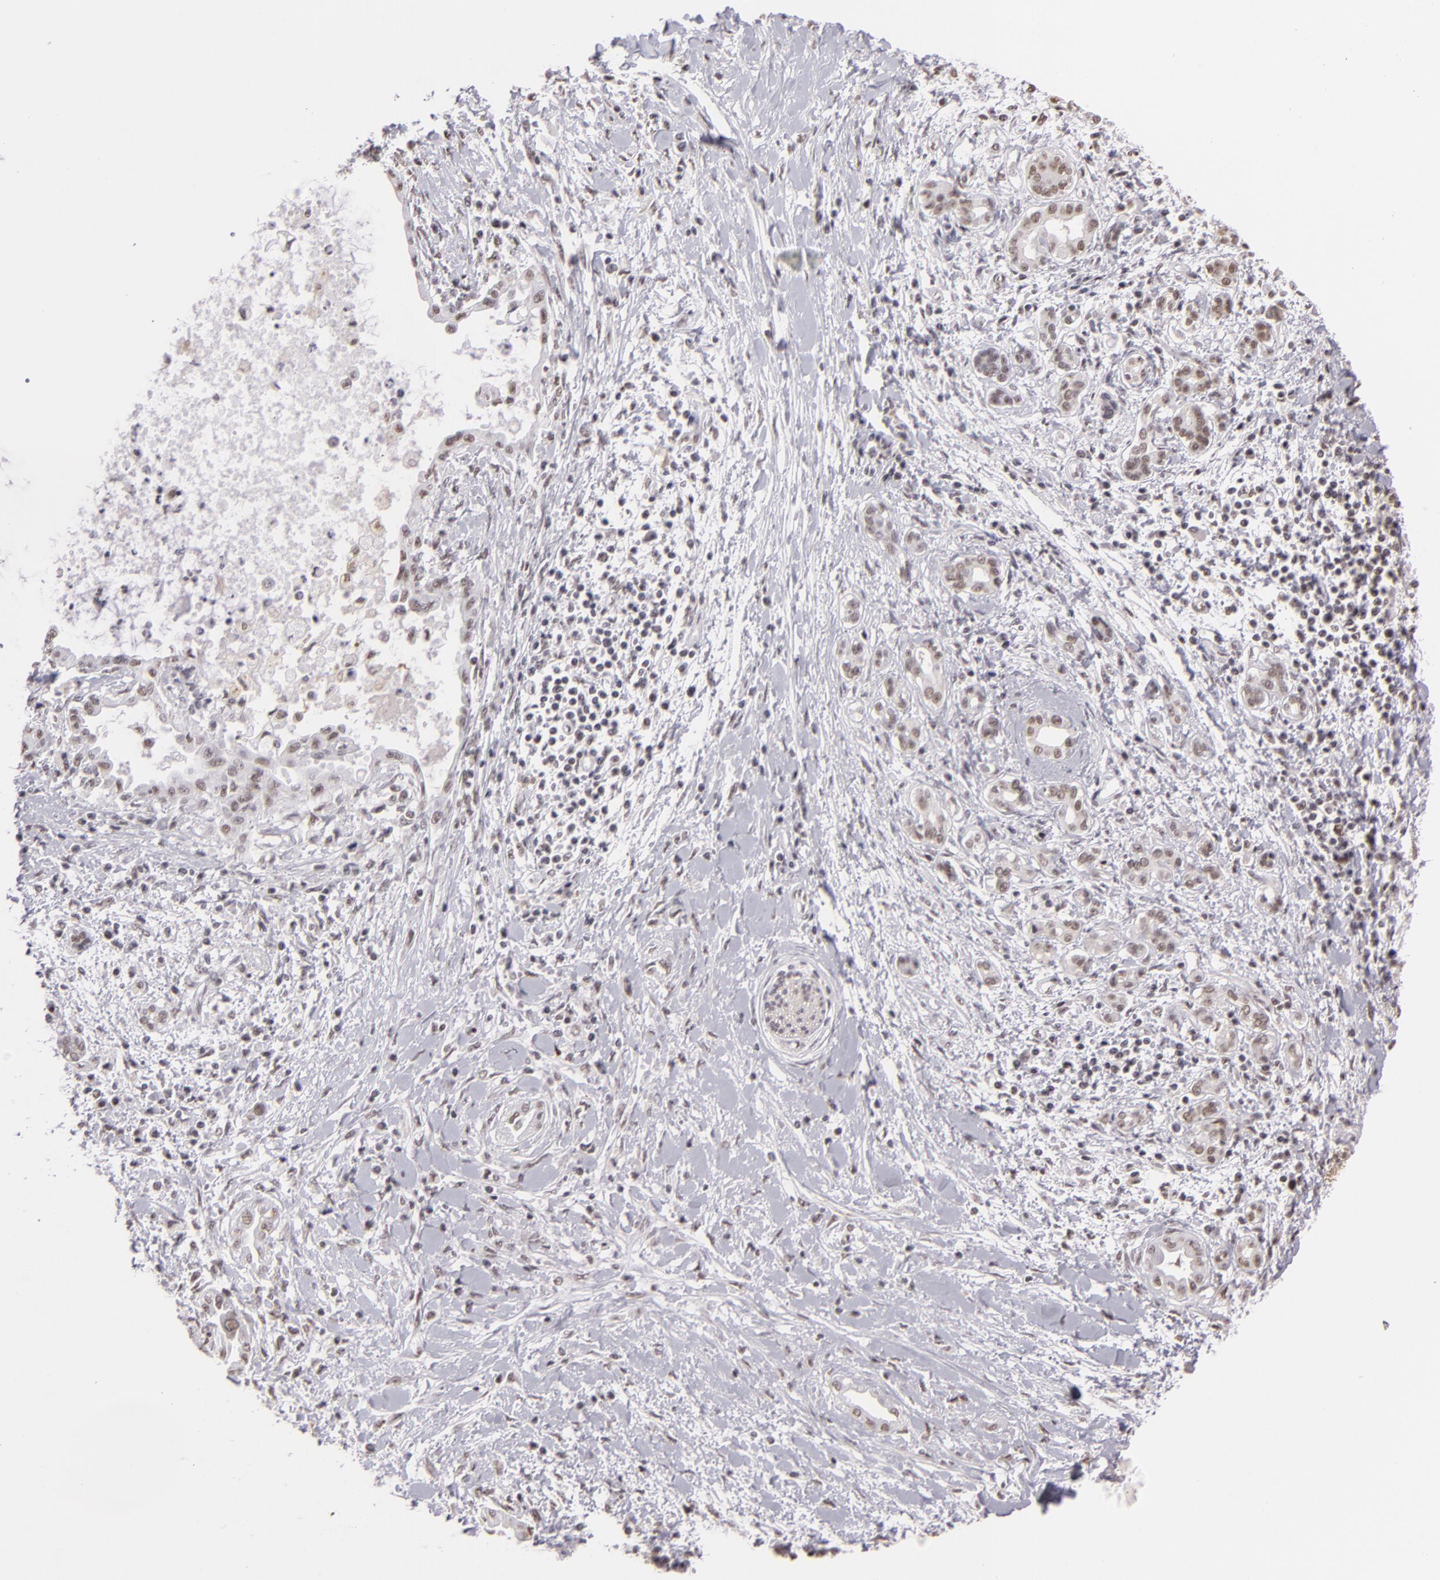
{"staining": {"intensity": "weak", "quantity": ">75%", "location": "nuclear"}, "tissue": "pancreatic cancer", "cell_type": "Tumor cells", "image_type": "cancer", "snomed": [{"axis": "morphology", "description": "Adenocarcinoma, NOS"}, {"axis": "topography", "description": "Pancreas"}], "caption": "A micrograph of human pancreatic cancer (adenocarcinoma) stained for a protein exhibits weak nuclear brown staining in tumor cells.", "gene": "INTS6", "patient": {"sex": "female", "age": 64}}